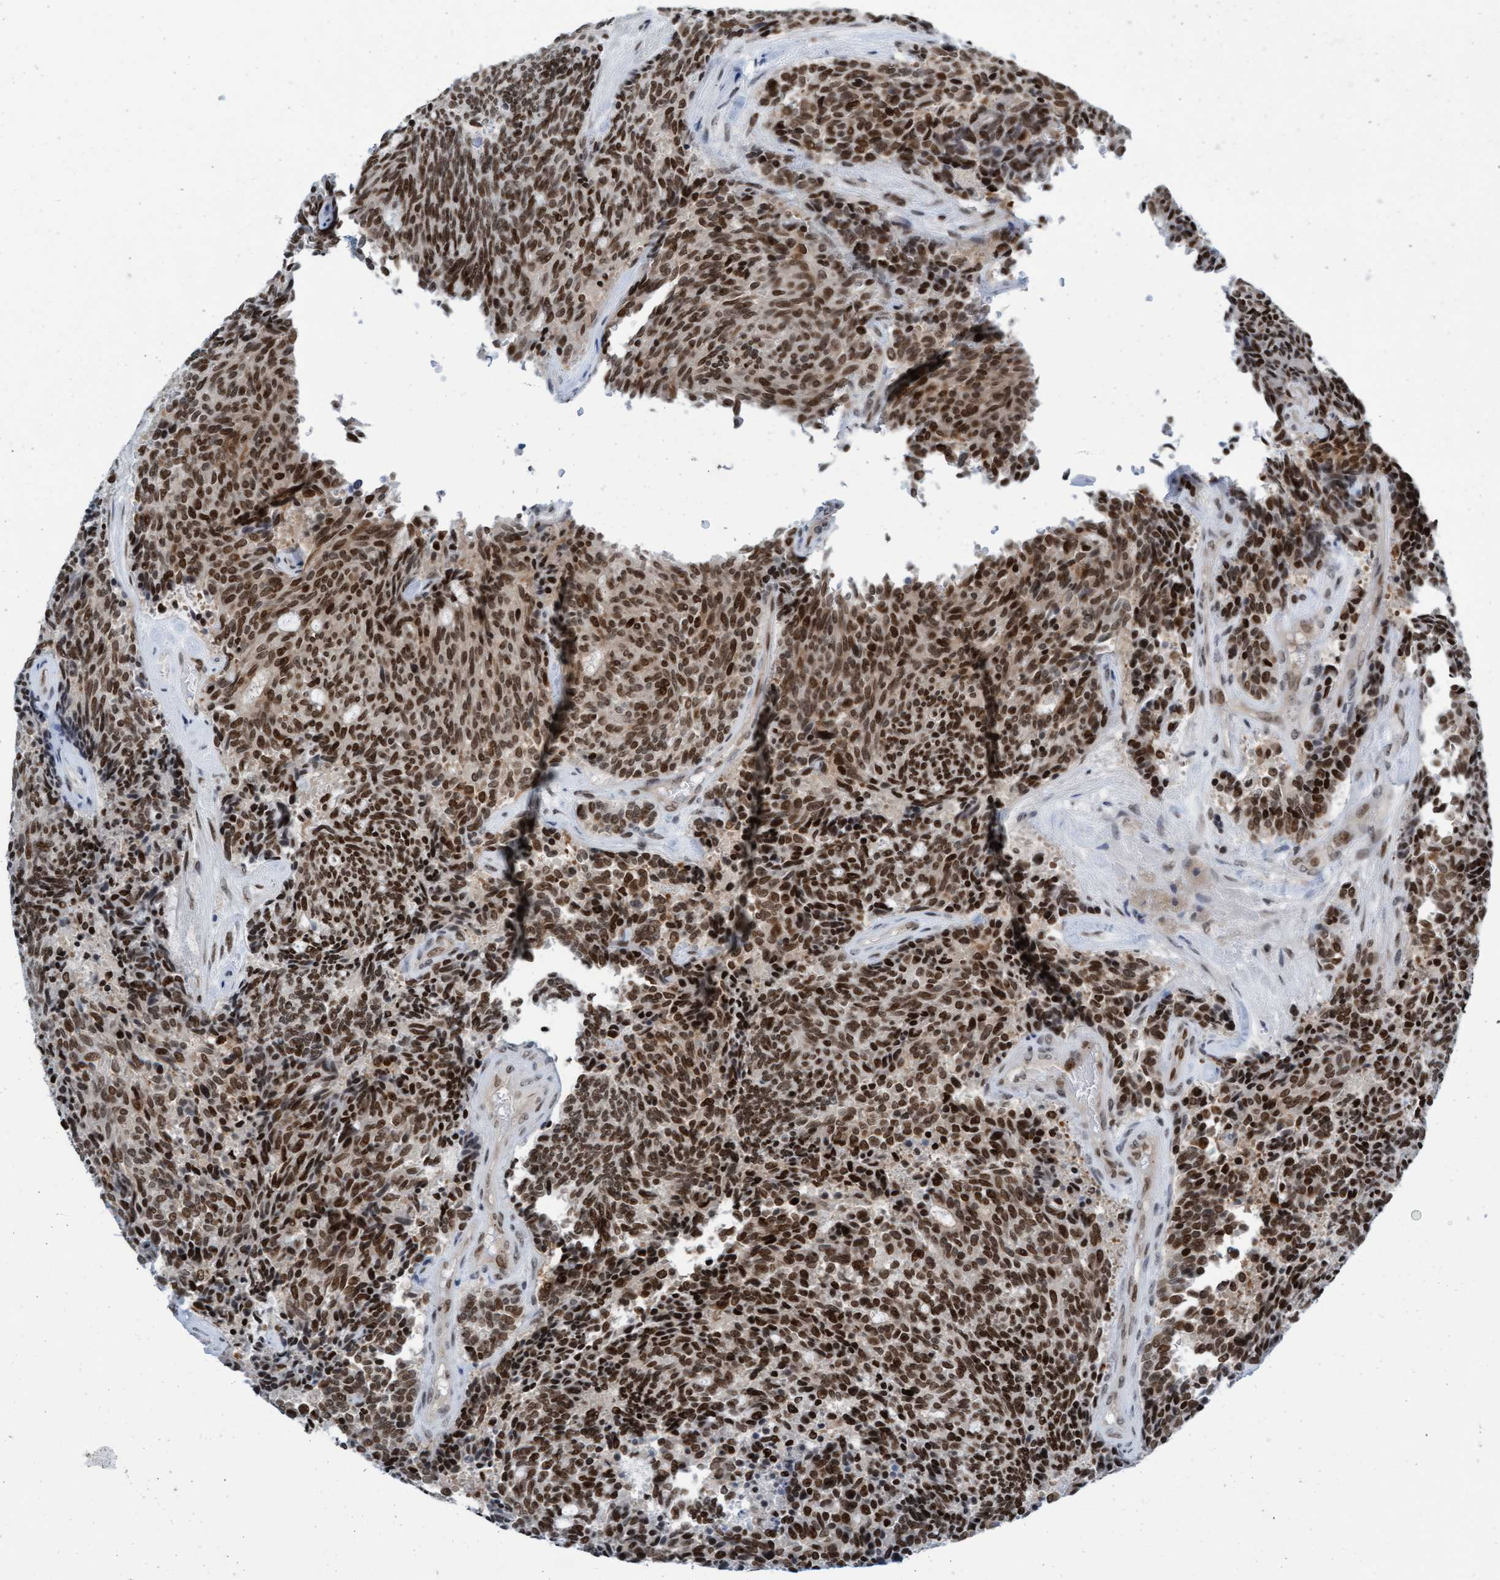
{"staining": {"intensity": "moderate", "quantity": ">75%", "location": "nuclear"}, "tissue": "carcinoid", "cell_type": "Tumor cells", "image_type": "cancer", "snomed": [{"axis": "morphology", "description": "Carcinoid, malignant, NOS"}, {"axis": "topography", "description": "Pancreas"}], "caption": "Brown immunohistochemical staining in human carcinoid exhibits moderate nuclear expression in approximately >75% of tumor cells.", "gene": "GLRX2", "patient": {"sex": "female", "age": 54}}